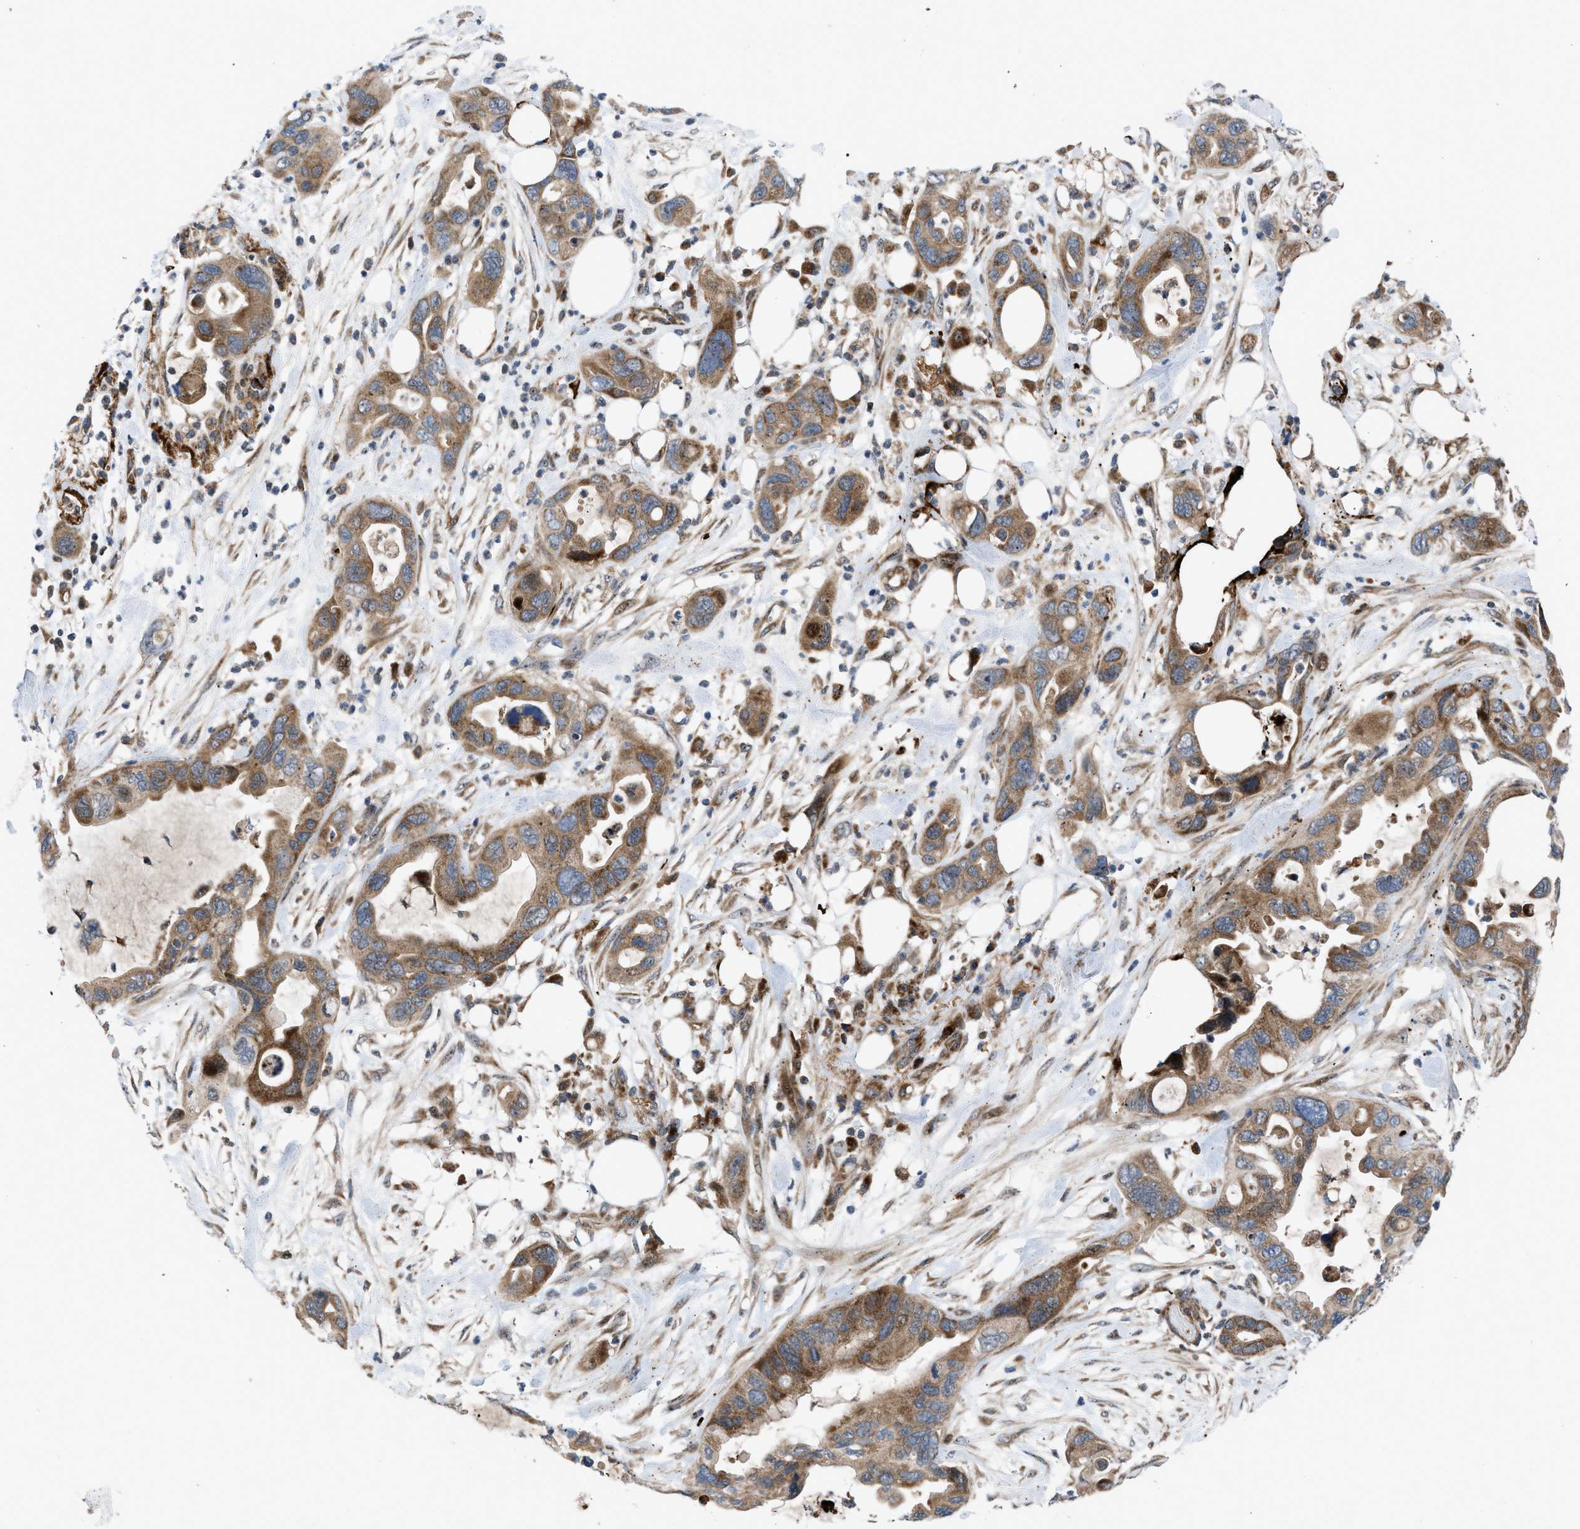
{"staining": {"intensity": "moderate", "quantity": ">75%", "location": "cytoplasmic/membranous"}, "tissue": "pancreatic cancer", "cell_type": "Tumor cells", "image_type": "cancer", "snomed": [{"axis": "morphology", "description": "Adenocarcinoma, NOS"}, {"axis": "topography", "description": "Pancreas"}], "caption": "Tumor cells demonstrate medium levels of moderate cytoplasmic/membranous expression in about >75% of cells in human pancreatic cancer (adenocarcinoma).", "gene": "AP3M2", "patient": {"sex": "female", "age": 71}}